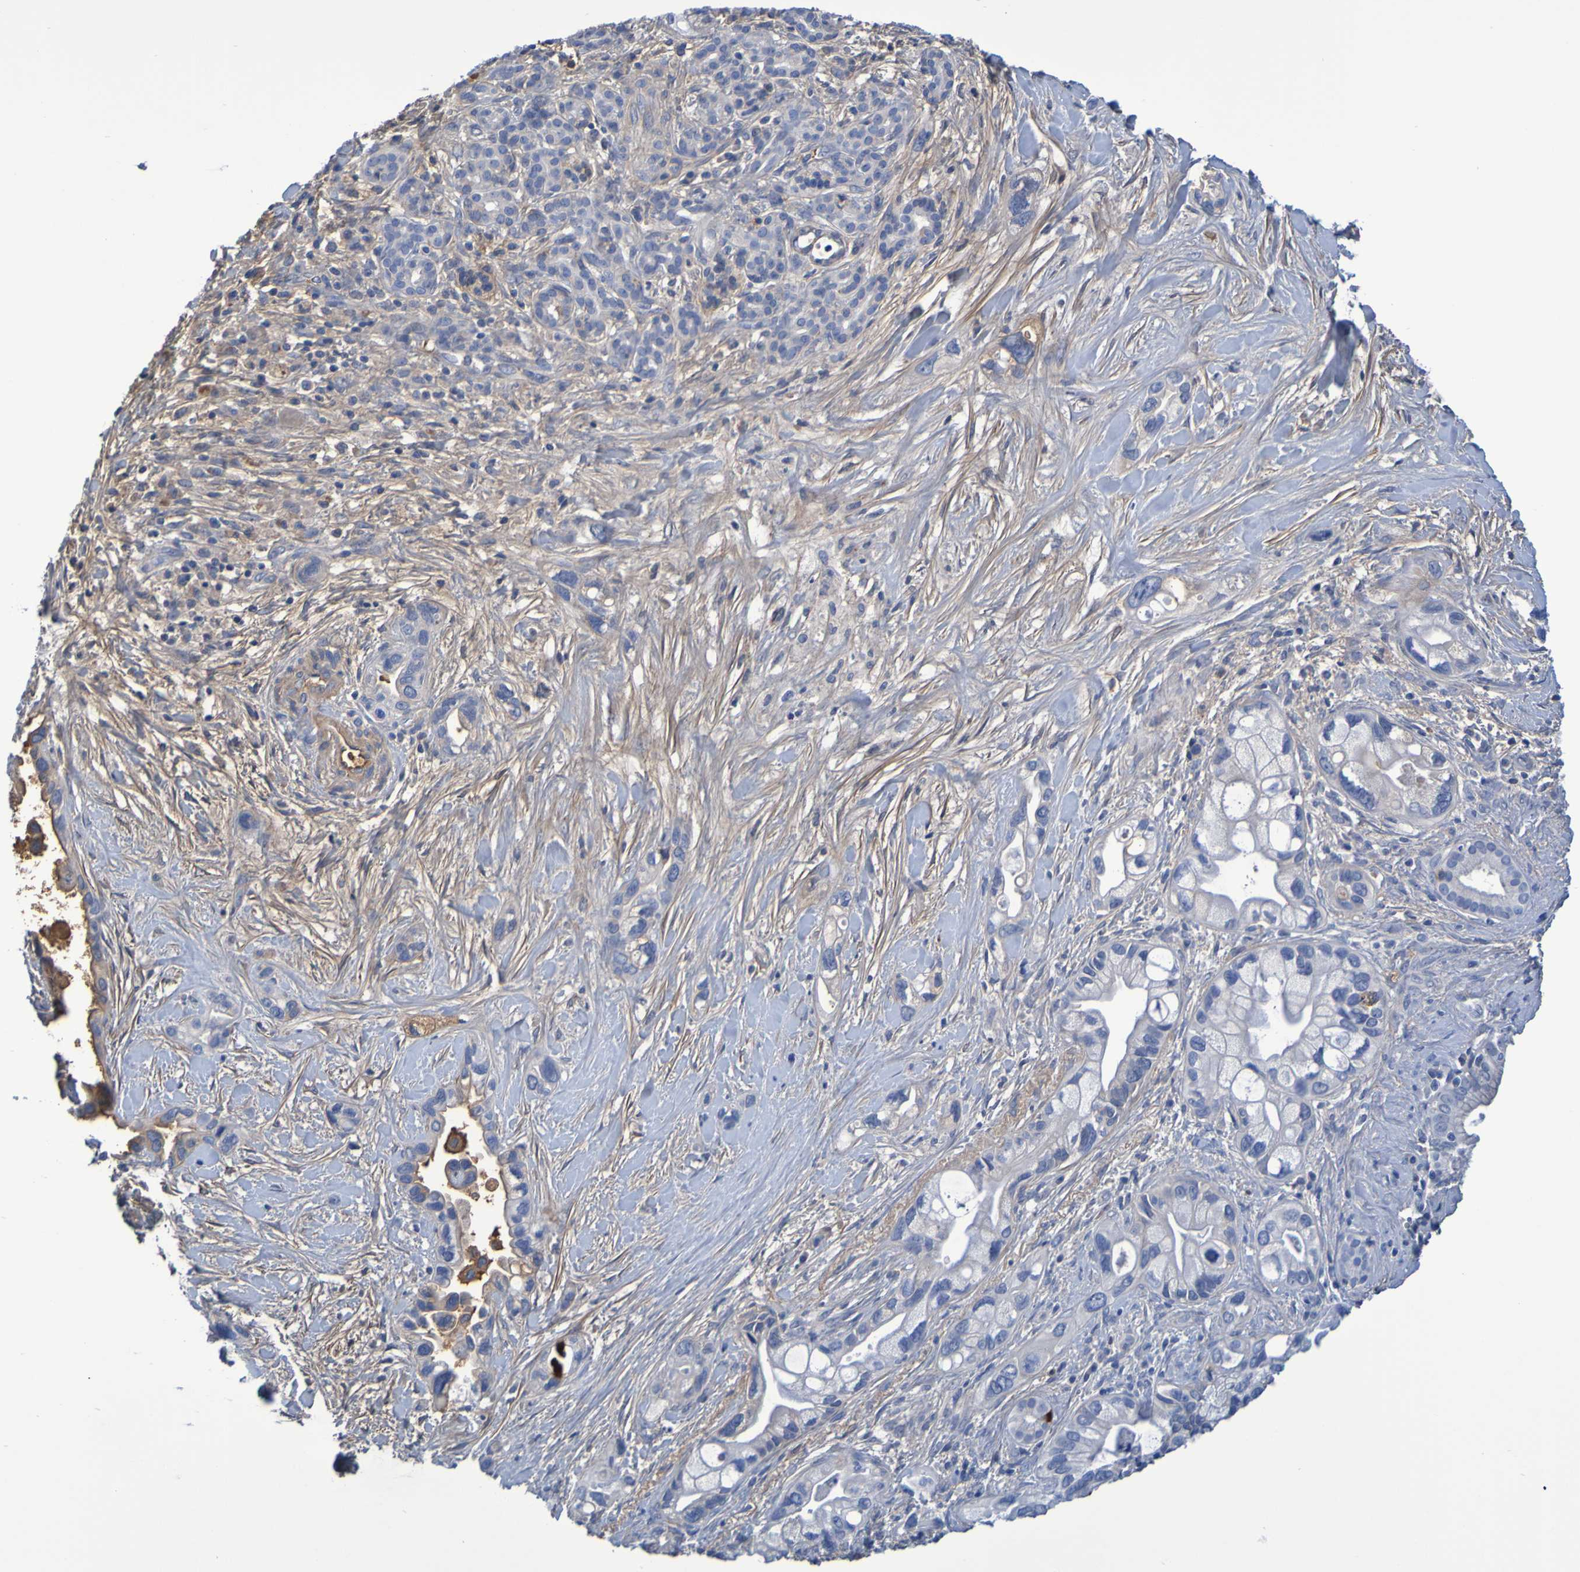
{"staining": {"intensity": "negative", "quantity": "none", "location": "none"}, "tissue": "pancreatic cancer", "cell_type": "Tumor cells", "image_type": "cancer", "snomed": [{"axis": "morphology", "description": "Adenocarcinoma, NOS"}, {"axis": "topography", "description": "Pancreas"}], "caption": "DAB (3,3'-diaminobenzidine) immunohistochemical staining of human adenocarcinoma (pancreatic) reveals no significant positivity in tumor cells. Nuclei are stained in blue.", "gene": "GAB3", "patient": {"sex": "female", "age": 77}}